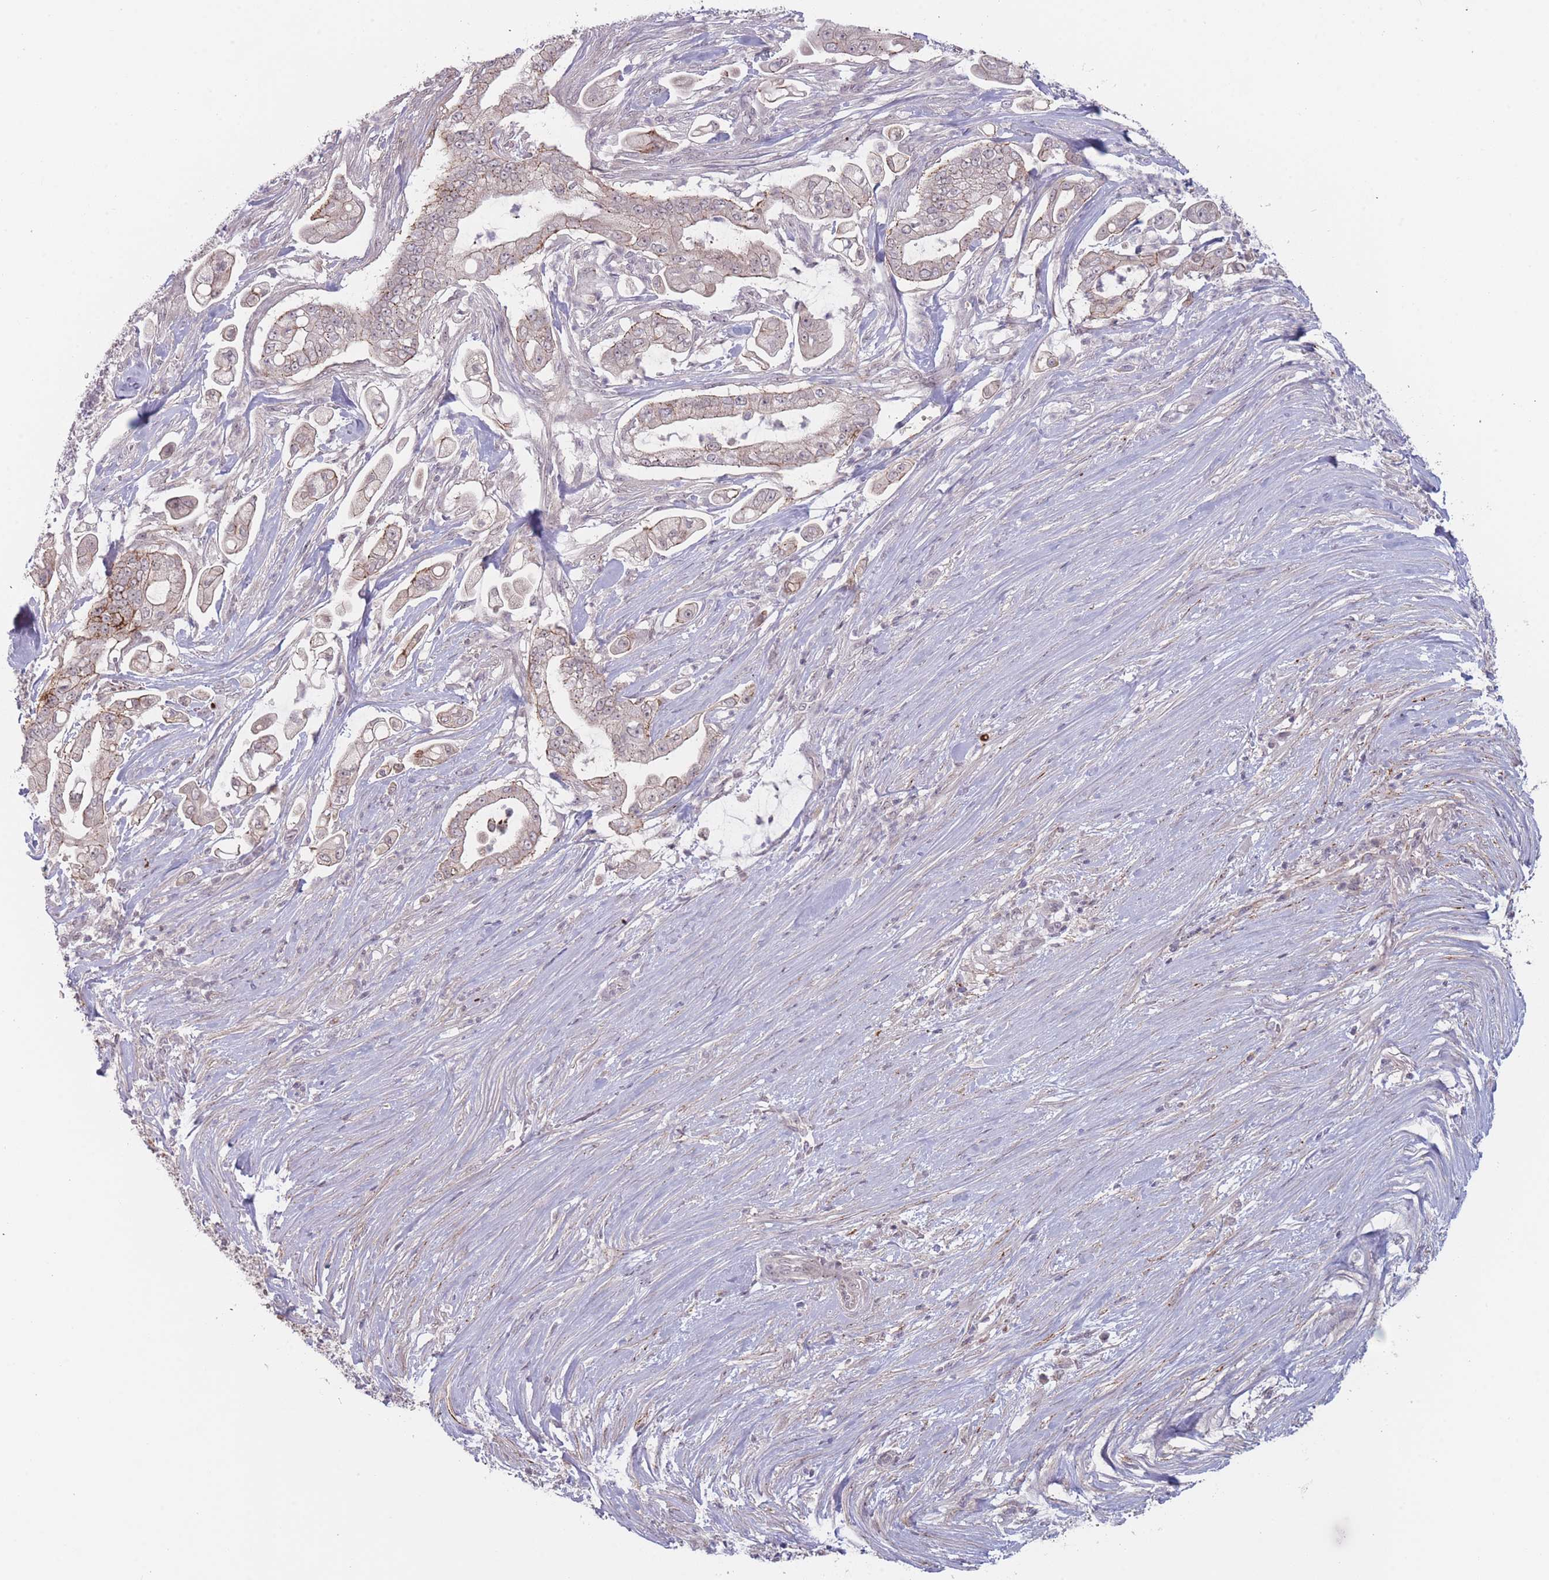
{"staining": {"intensity": "moderate", "quantity": "25%-75%", "location": "cytoplasmic/membranous"}, "tissue": "pancreatic cancer", "cell_type": "Tumor cells", "image_type": "cancer", "snomed": [{"axis": "morphology", "description": "Adenocarcinoma, NOS"}, {"axis": "topography", "description": "Pancreas"}], "caption": "High-magnification brightfield microscopy of pancreatic adenocarcinoma stained with DAB (brown) and counterstained with hematoxylin (blue). tumor cells exhibit moderate cytoplasmic/membranous staining is appreciated in about25%-75% of cells.", "gene": "TMEM232", "patient": {"sex": "female", "age": 69}}